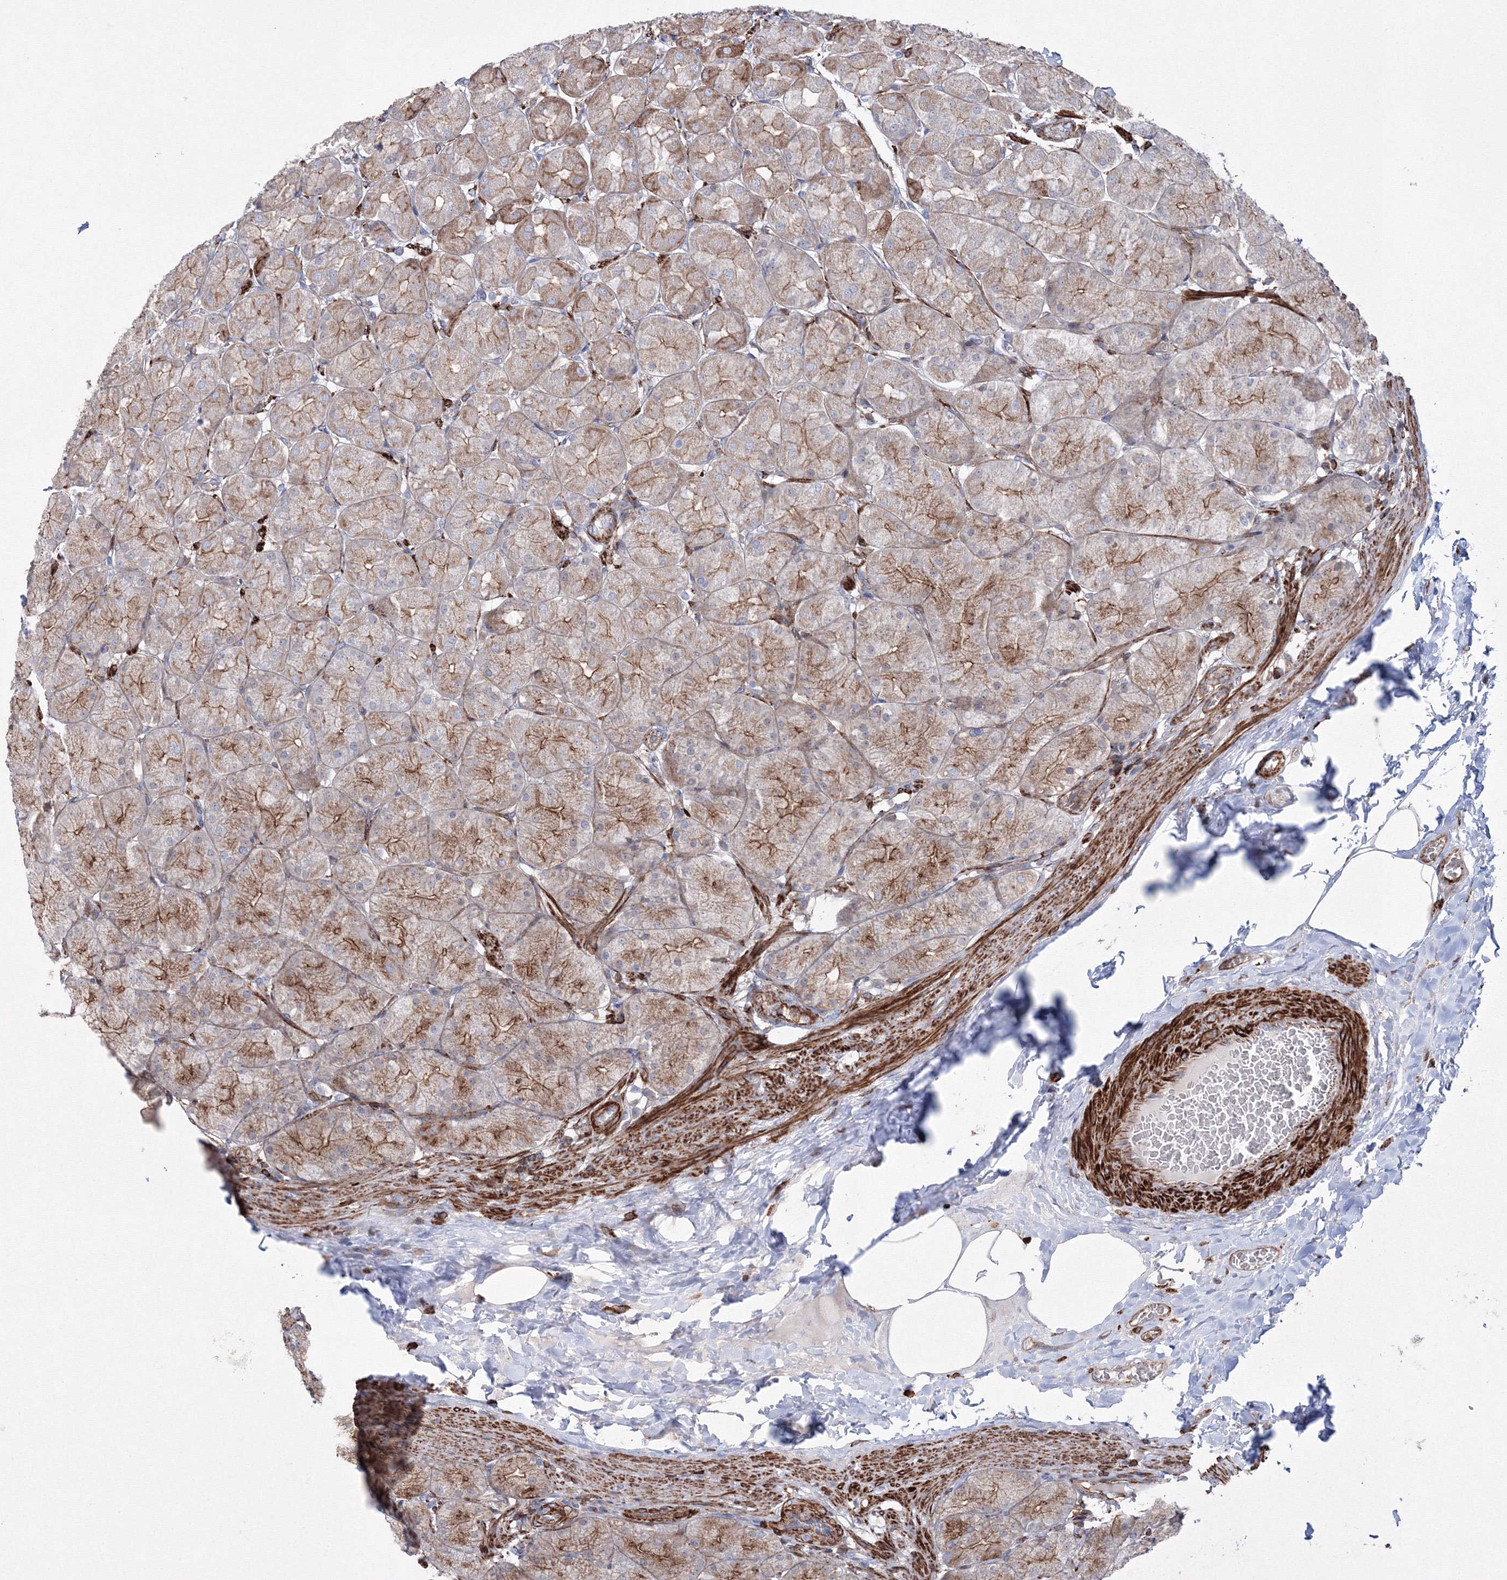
{"staining": {"intensity": "moderate", "quantity": "25%-75%", "location": "cytoplasmic/membranous"}, "tissue": "stomach", "cell_type": "Glandular cells", "image_type": "normal", "snomed": [{"axis": "morphology", "description": "Normal tissue, NOS"}, {"axis": "topography", "description": "Stomach, upper"}], "caption": "IHC image of normal stomach stained for a protein (brown), which reveals medium levels of moderate cytoplasmic/membranous positivity in about 25%-75% of glandular cells.", "gene": "GPR82", "patient": {"sex": "female", "age": 56}}